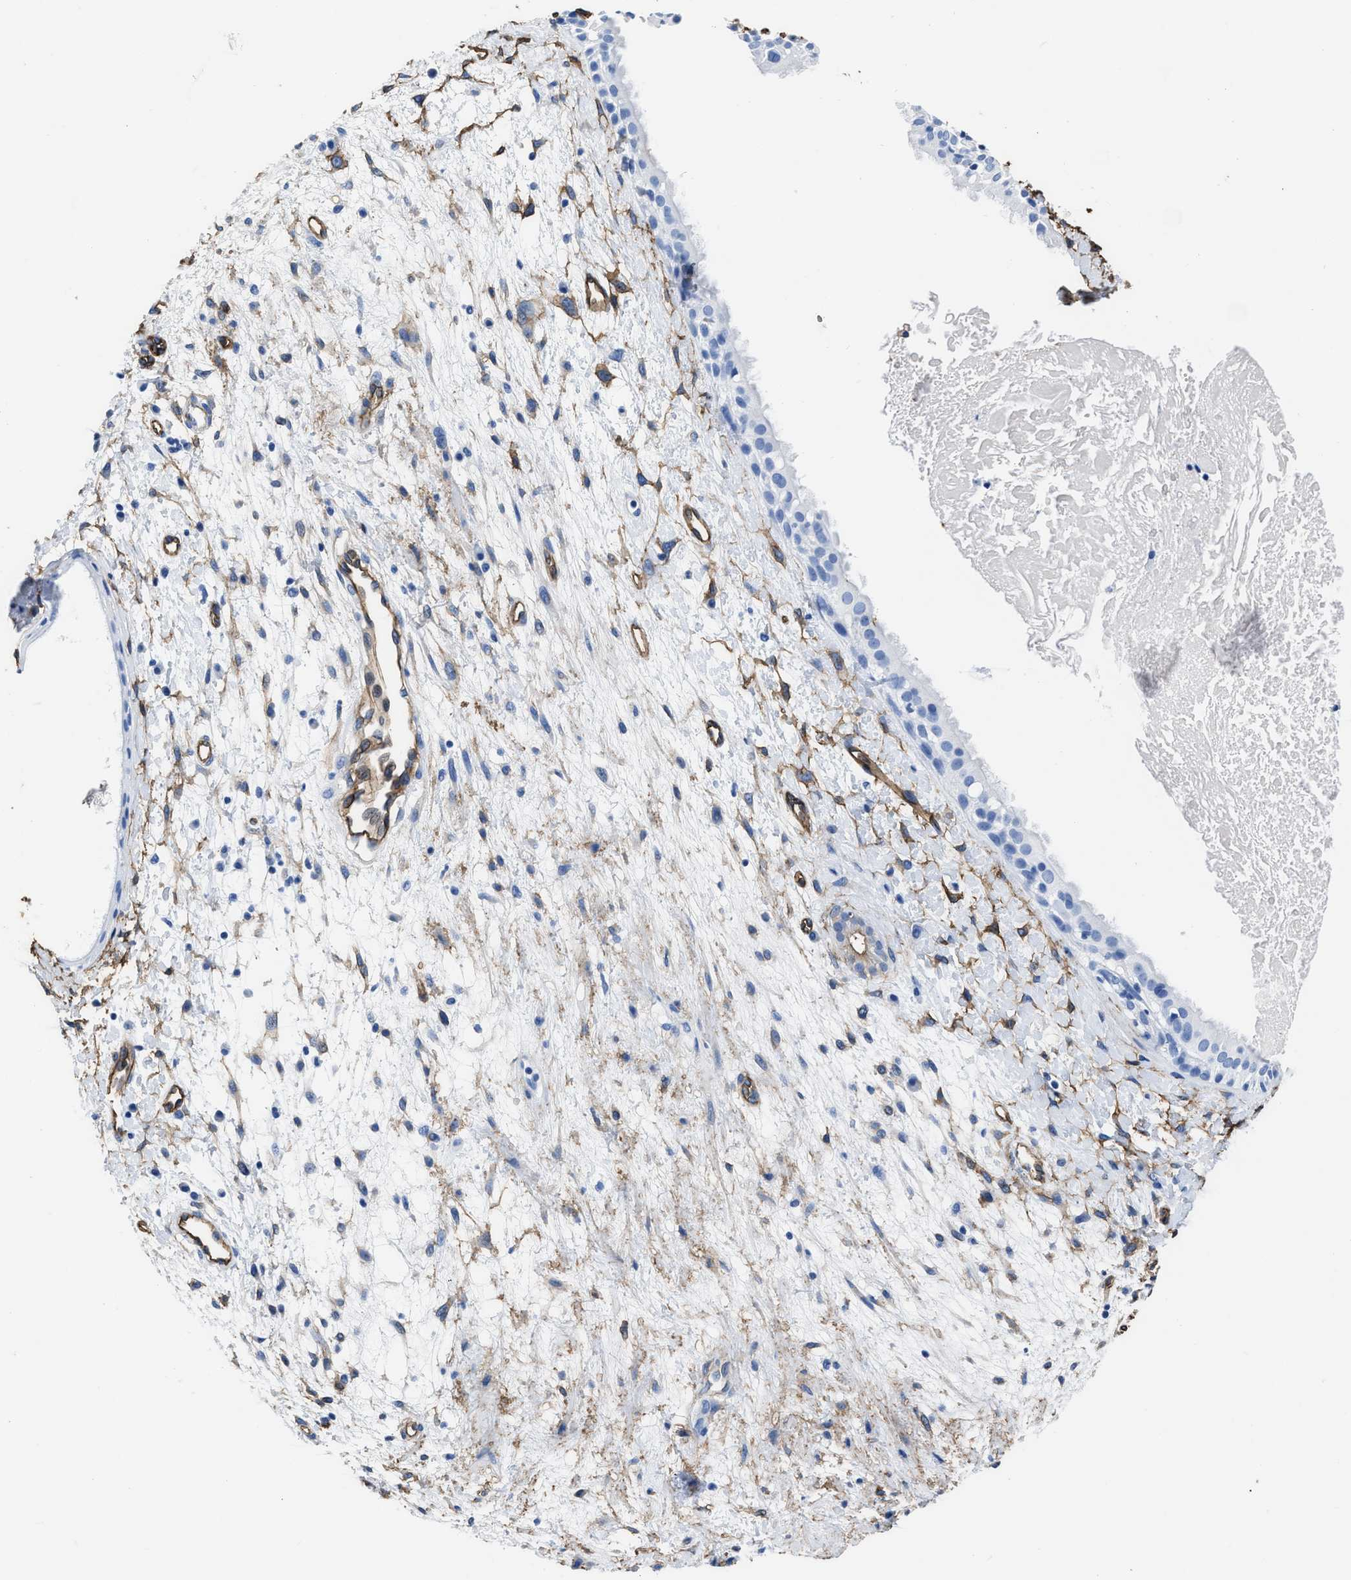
{"staining": {"intensity": "negative", "quantity": "none", "location": "none"}, "tissue": "nasopharynx", "cell_type": "Respiratory epithelial cells", "image_type": "normal", "snomed": [{"axis": "morphology", "description": "Normal tissue, NOS"}, {"axis": "topography", "description": "Nasopharynx"}], "caption": "Human nasopharynx stained for a protein using immunohistochemistry exhibits no positivity in respiratory epithelial cells.", "gene": "AQP1", "patient": {"sex": "male", "age": 22}}